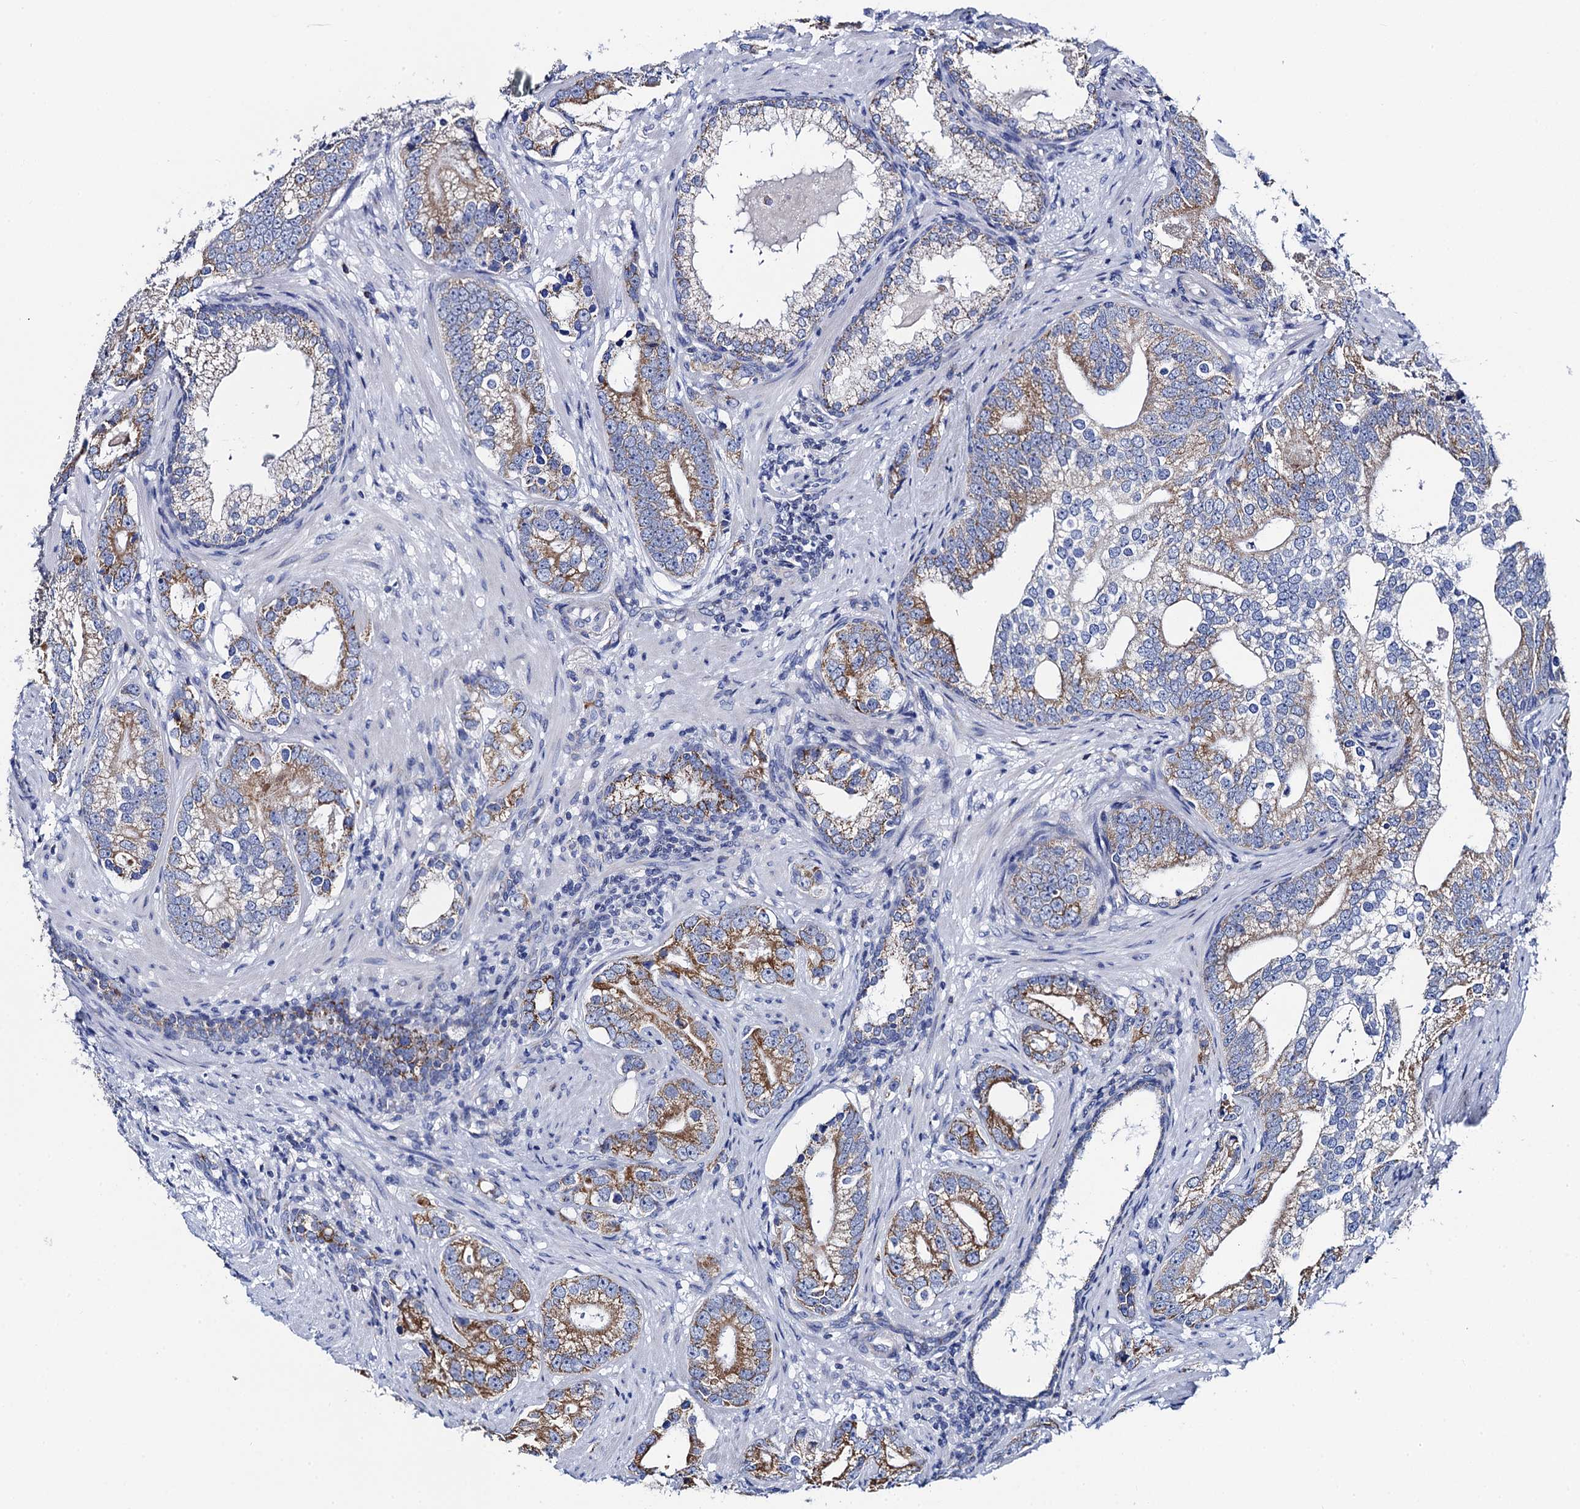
{"staining": {"intensity": "moderate", "quantity": "25%-75%", "location": "cytoplasmic/membranous"}, "tissue": "prostate cancer", "cell_type": "Tumor cells", "image_type": "cancer", "snomed": [{"axis": "morphology", "description": "Adenocarcinoma, High grade"}, {"axis": "topography", "description": "Prostate"}], "caption": "Moderate cytoplasmic/membranous protein staining is identified in about 25%-75% of tumor cells in prostate cancer. The staining is performed using DAB (3,3'-diaminobenzidine) brown chromogen to label protein expression. The nuclei are counter-stained blue using hematoxylin.", "gene": "ACADSB", "patient": {"sex": "male", "age": 75}}